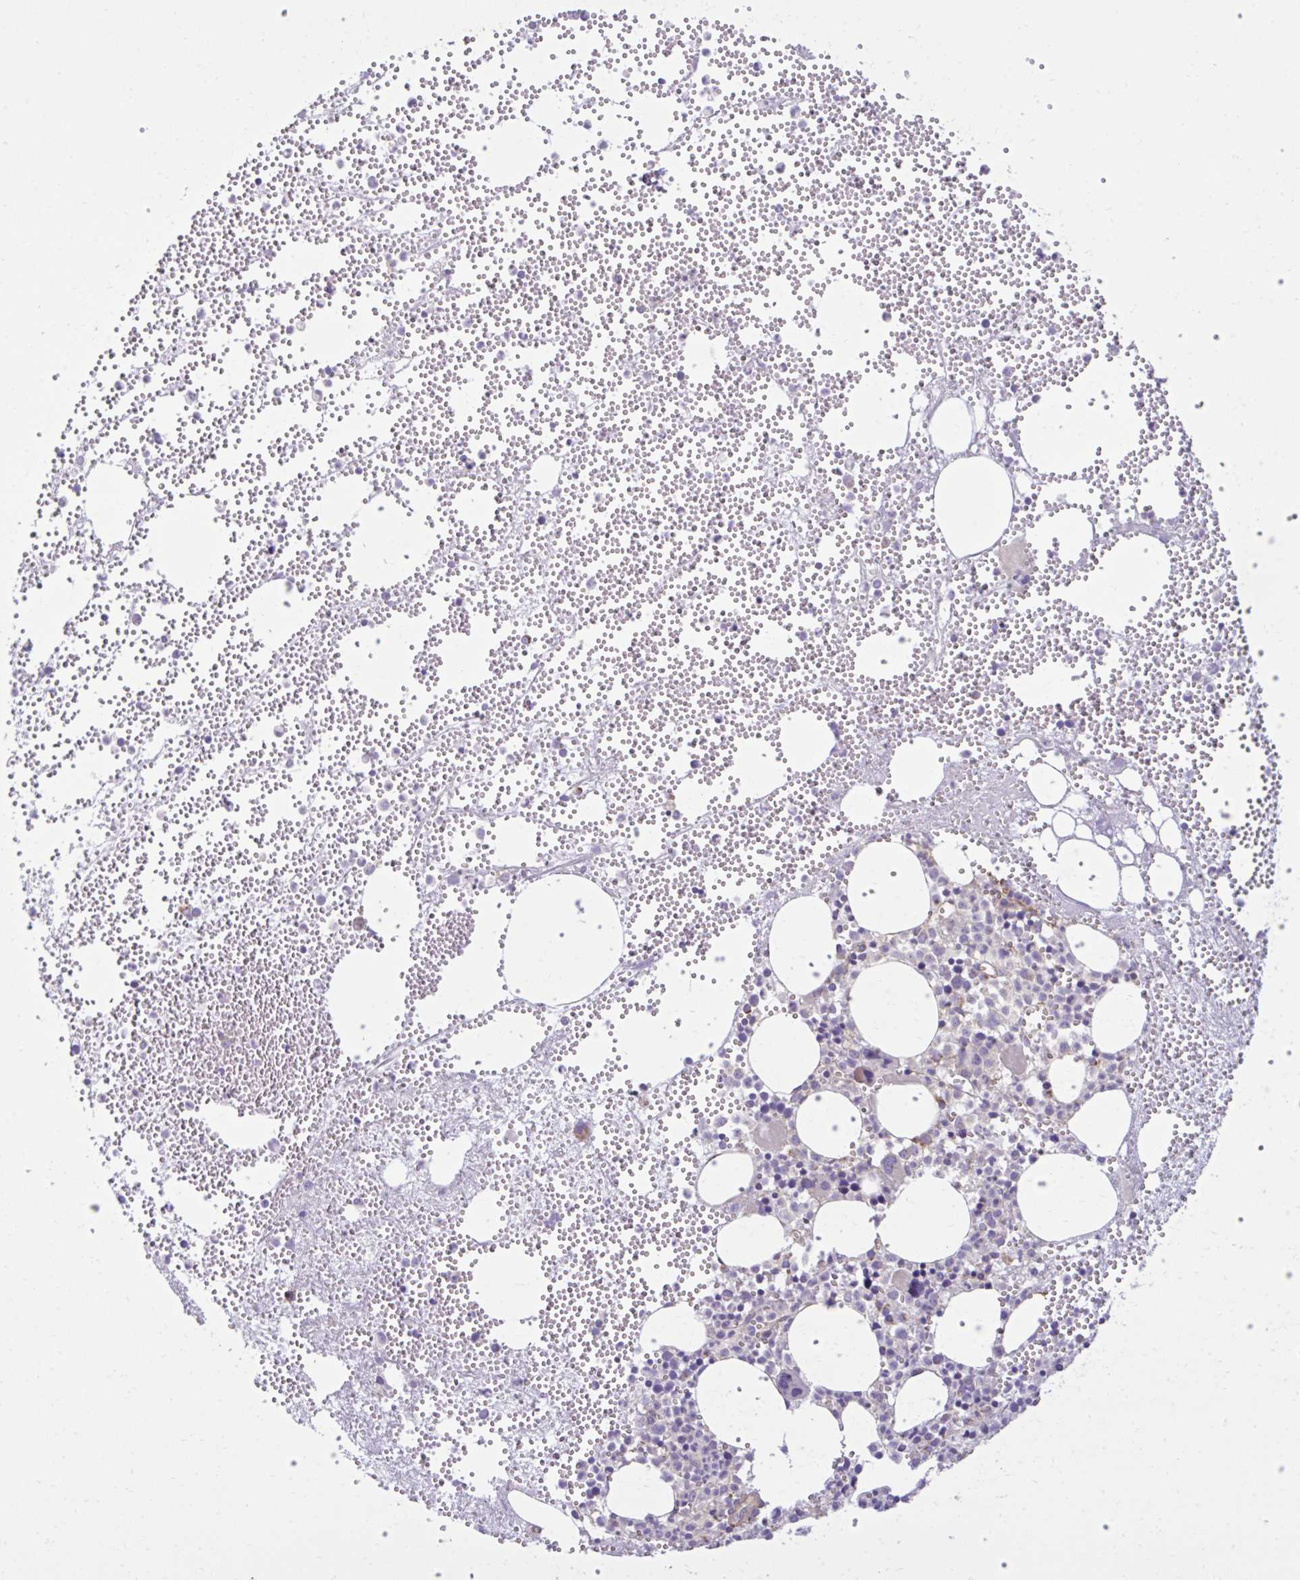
{"staining": {"intensity": "negative", "quantity": "none", "location": "none"}, "tissue": "bone marrow", "cell_type": "Hematopoietic cells", "image_type": "normal", "snomed": [{"axis": "morphology", "description": "Normal tissue, NOS"}, {"axis": "topography", "description": "Bone marrow"}], "caption": "Immunohistochemistry (IHC) of unremarkable bone marrow reveals no positivity in hematopoietic cells.", "gene": "LIMS1", "patient": {"sex": "female", "age": 57}}